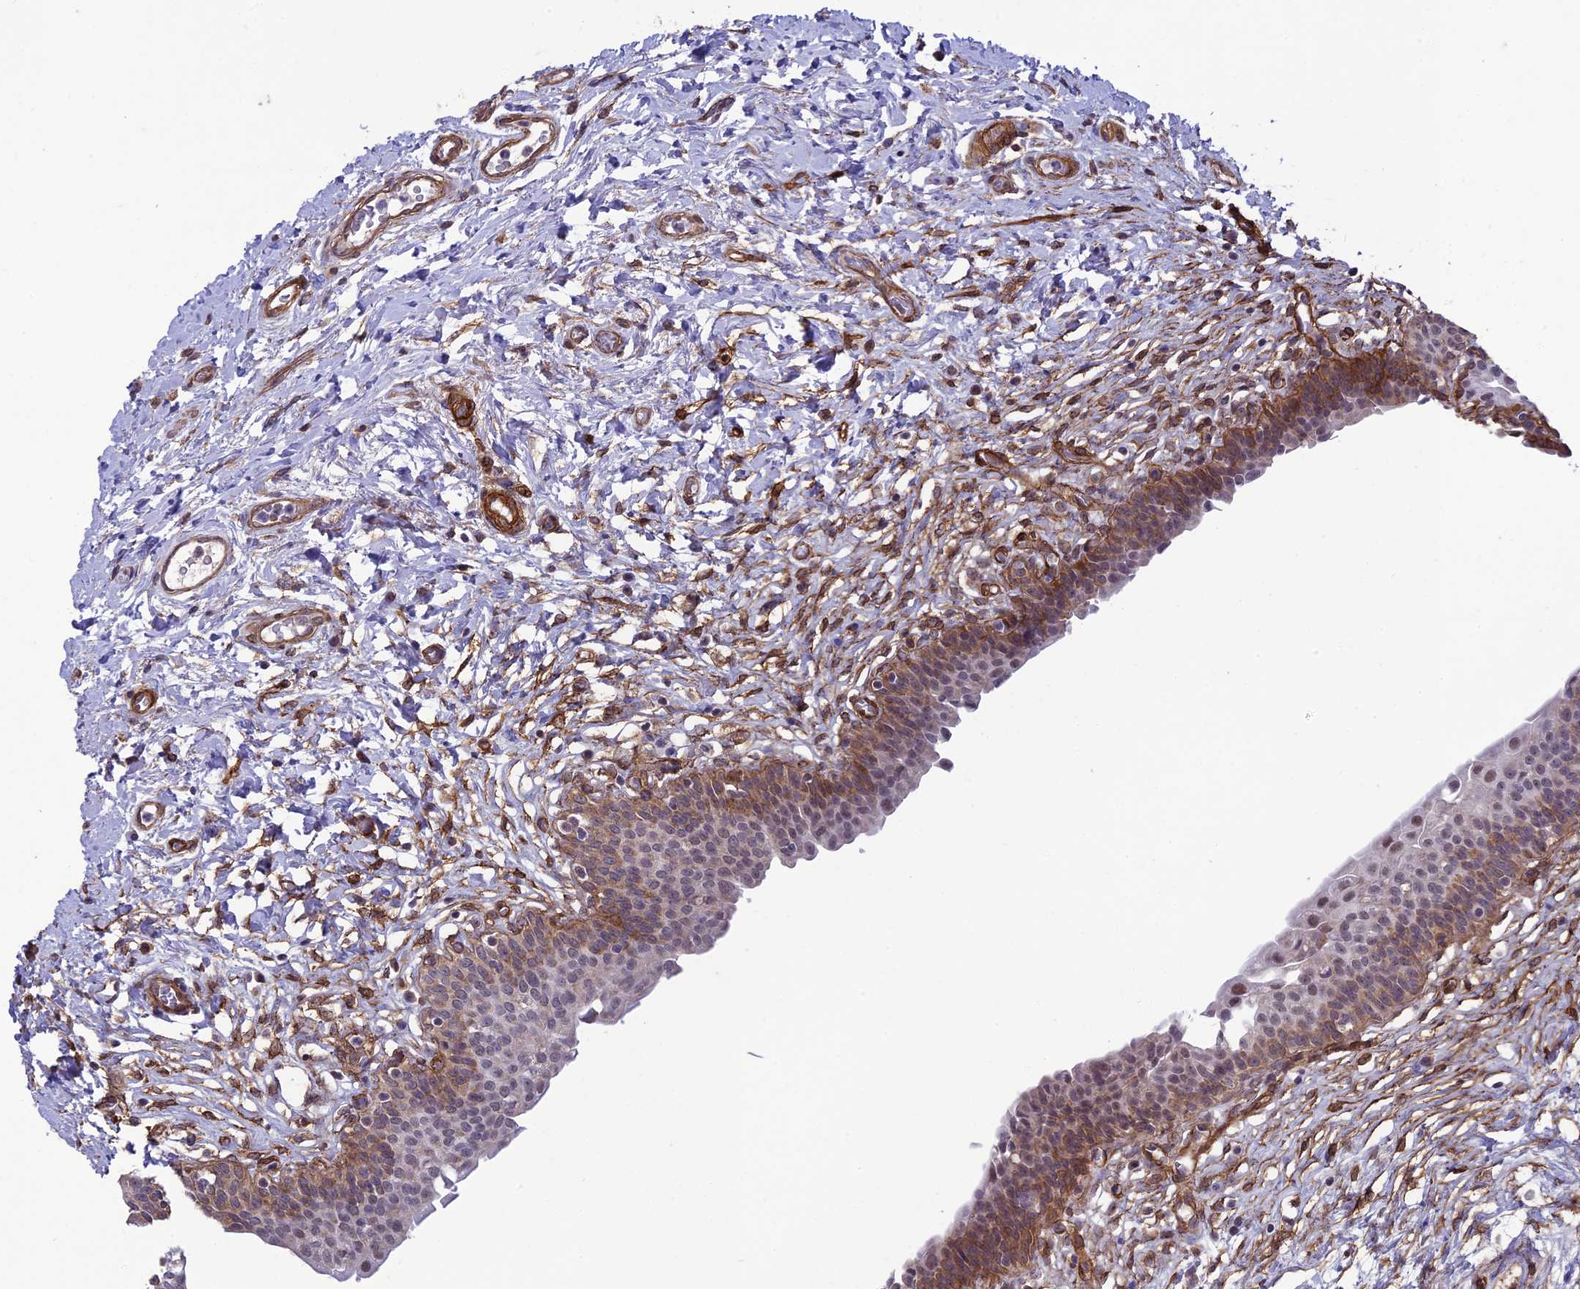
{"staining": {"intensity": "moderate", "quantity": "<25%", "location": "cytoplasmic/membranous"}, "tissue": "urinary bladder", "cell_type": "Urothelial cells", "image_type": "normal", "snomed": [{"axis": "morphology", "description": "Normal tissue, NOS"}, {"axis": "topography", "description": "Urinary bladder"}], "caption": "Urinary bladder stained for a protein shows moderate cytoplasmic/membranous positivity in urothelial cells. (brown staining indicates protein expression, while blue staining denotes nuclei).", "gene": "TNS1", "patient": {"sex": "male", "age": 83}}